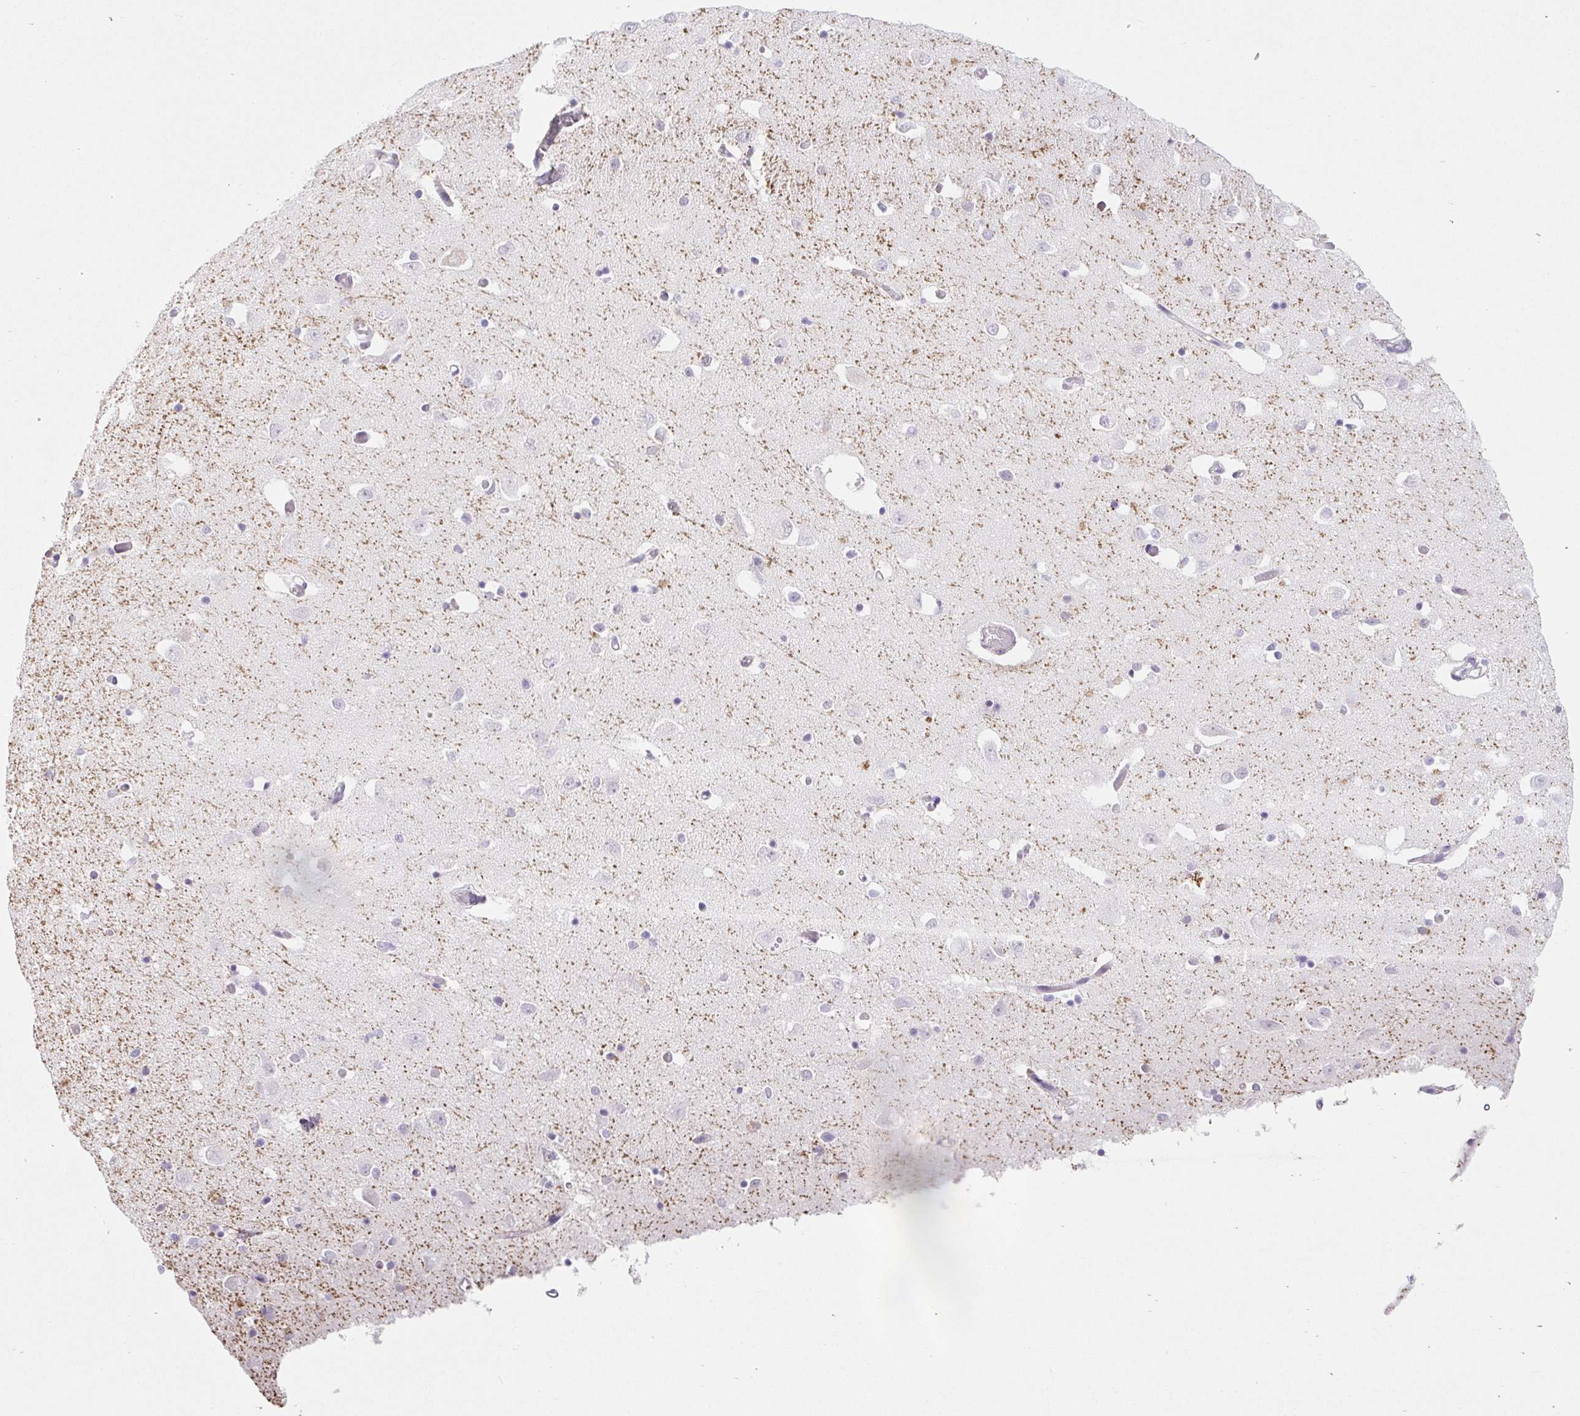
{"staining": {"intensity": "negative", "quantity": "none", "location": "none"}, "tissue": "caudate", "cell_type": "Glial cells", "image_type": "normal", "snomed": [{"axis": "morphology", "description": "Normal tissue, NOS"}, {"axis": "topography", "description": "Lateral ventricle wall"}, {"axis": "topography", "description": "Hippocampus"}], "caption": "Immunohistochemical staining of normal human caudate shows no significant staining in glial cells.", "gene": "BCAS1", "patient": {"sex": "female", "age": 63}}